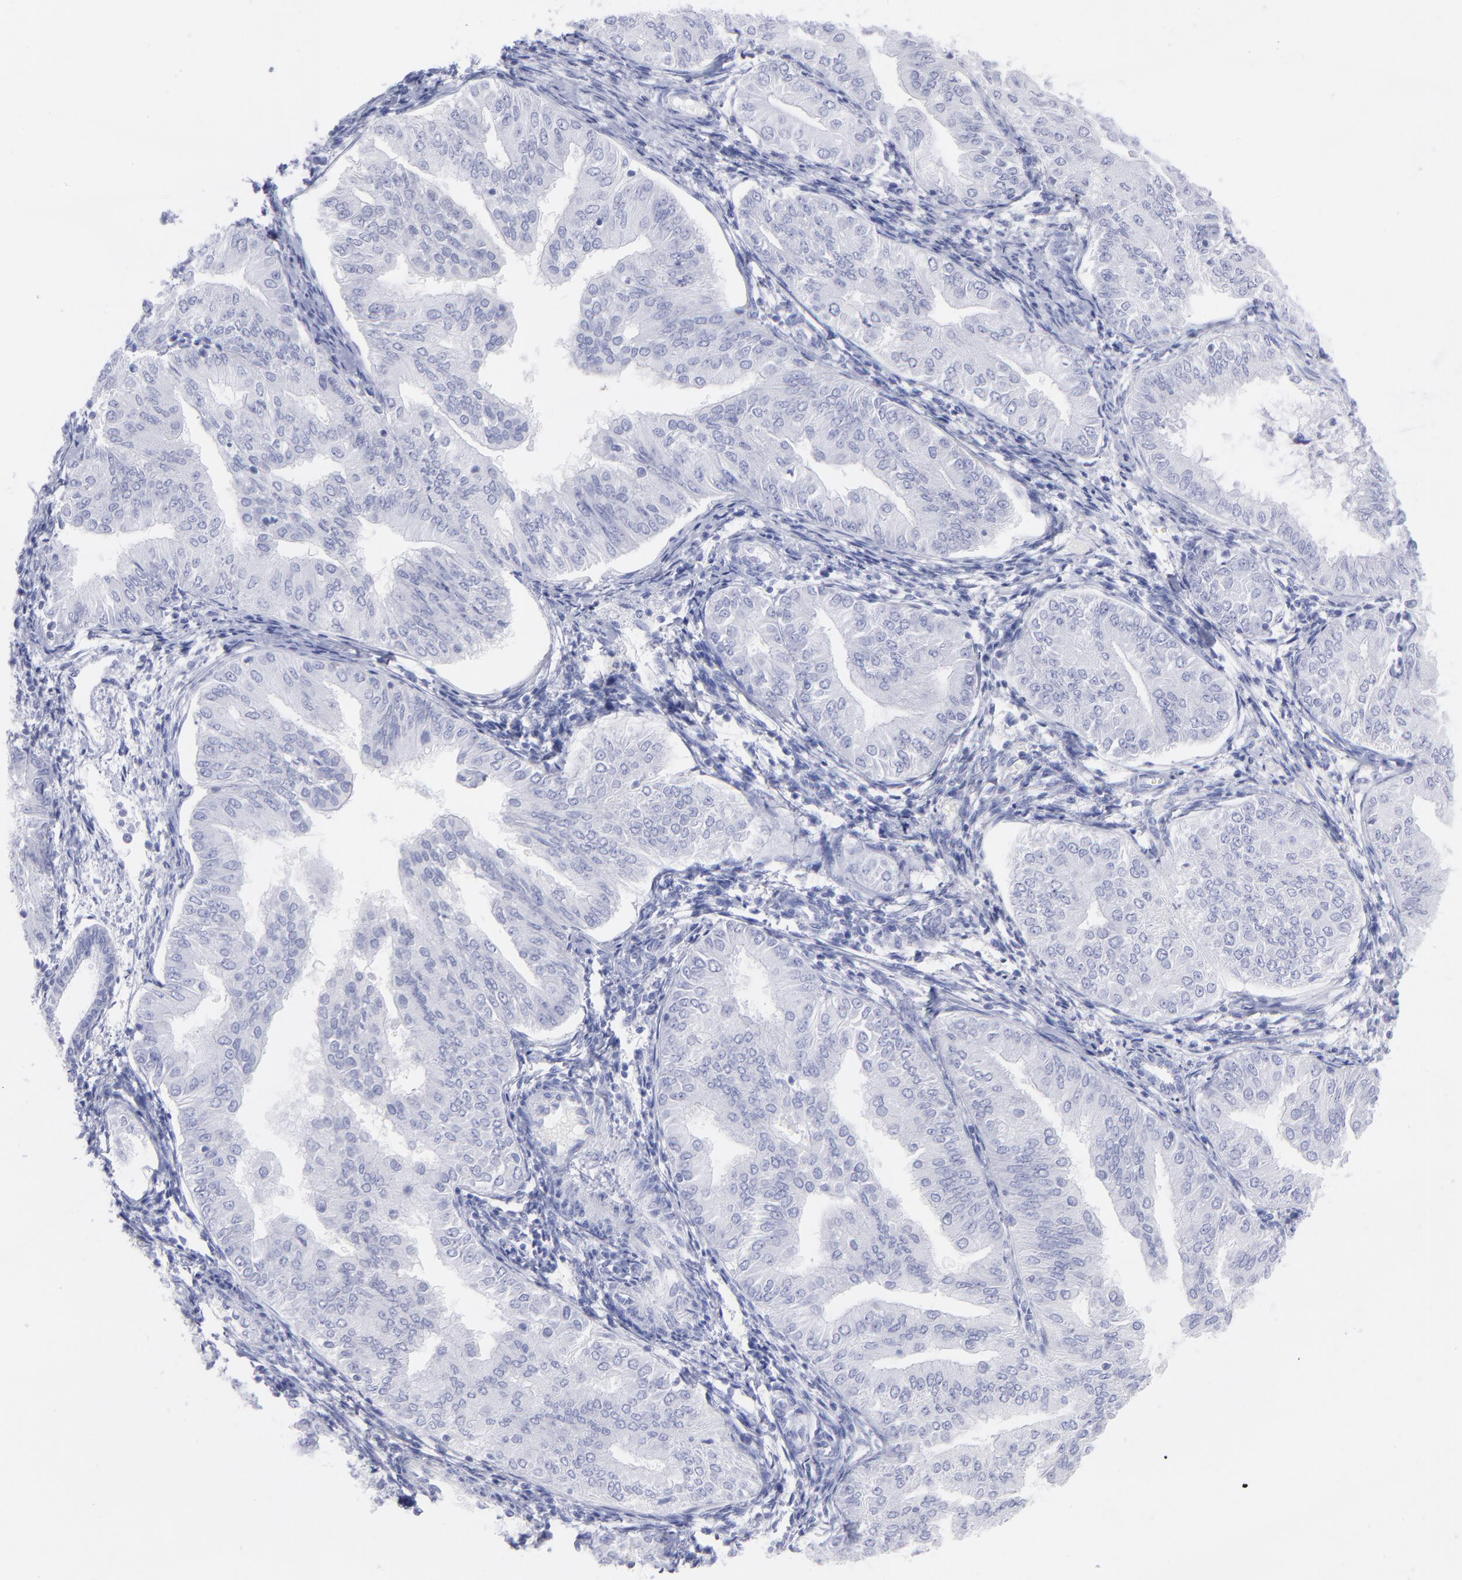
{"staining": {"intensity": "negative", "quantity": "none", "location": "none"}, "tissue": "endometrial cancer", "cell_type": "Tumor cells", "image_type": "cancer", "snomed": [{"axis": "morphology", "description": "Adenocarcinoma, NOS"}, {"axis": "topography", "description": "Endometrium"}], "caption": "Protein analysis of endometrial cancer (adenocarcinoma) shows no significant staining in tumor cells.", "gene": "F13B", "patient": {"sex": "female", "age": 53}}